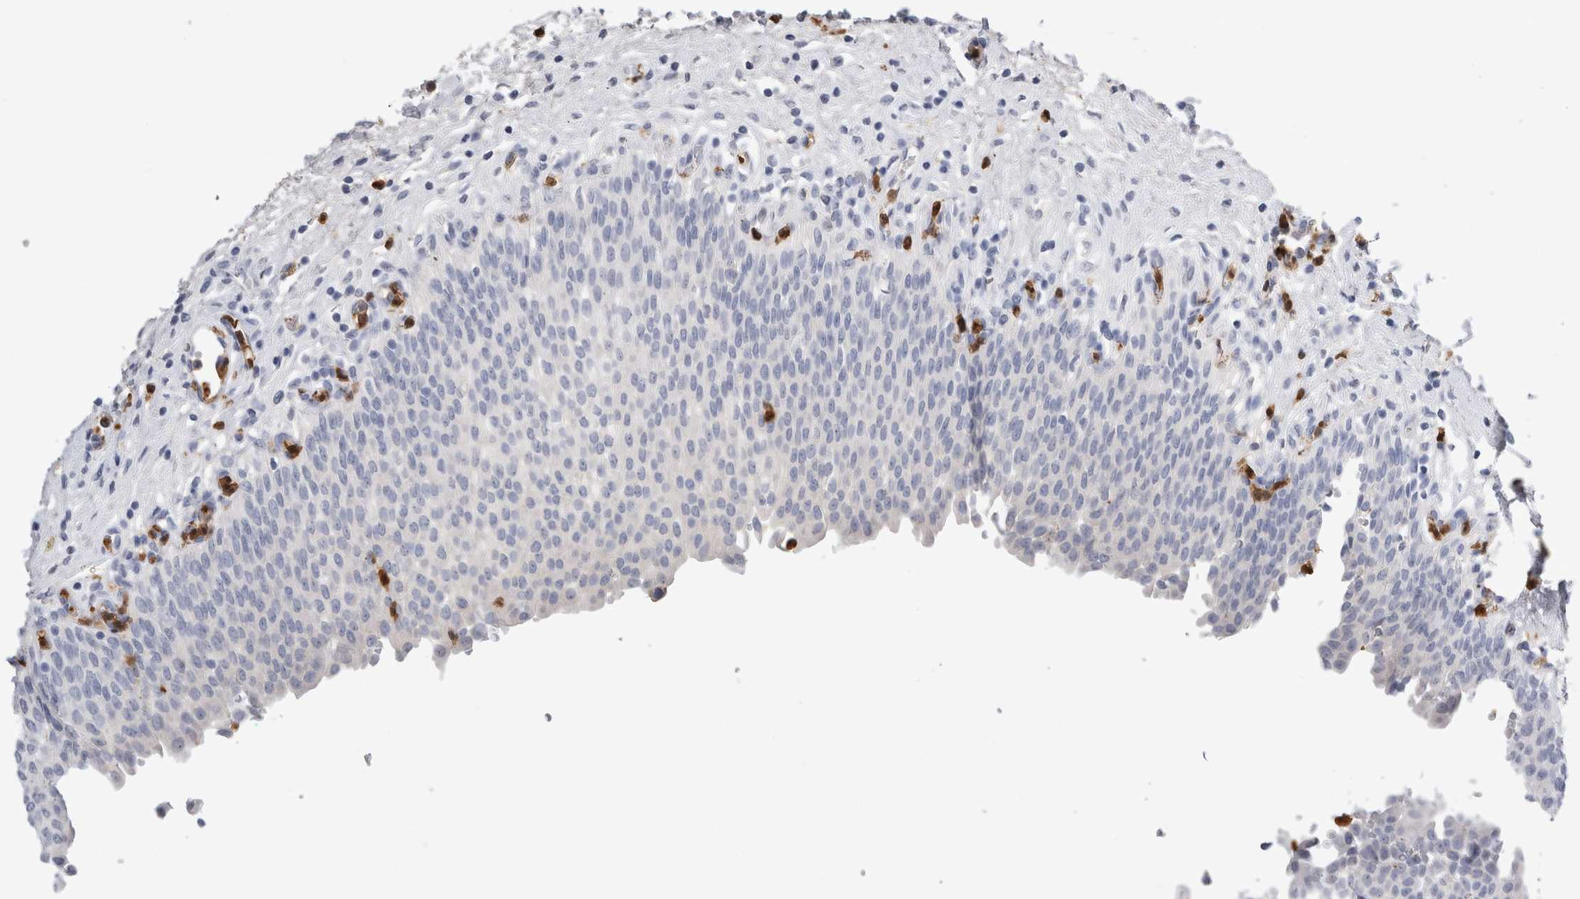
{"staining": {"intensity": "negative", "quantity": "none", "location": "none"}, "tissue": "urinary bladder", "cell_type": "Urothelial cells", "image_type": "normal", "snomed": [{"axis": "morphology", "description": "Urothelial carcinoma, High grade"}, {"axis": "topography", "description": "Urinary bladder"}], "caption": "A photomicrograph of urinary bladder stained for a protein displays no brown staining in urothelial cells. The staining is performed using DAB brown chromogen with nuclei counter-stained in using hematoxylin.", "gene": "S100A12", "patient": {"sex": "male", "age": 46}}